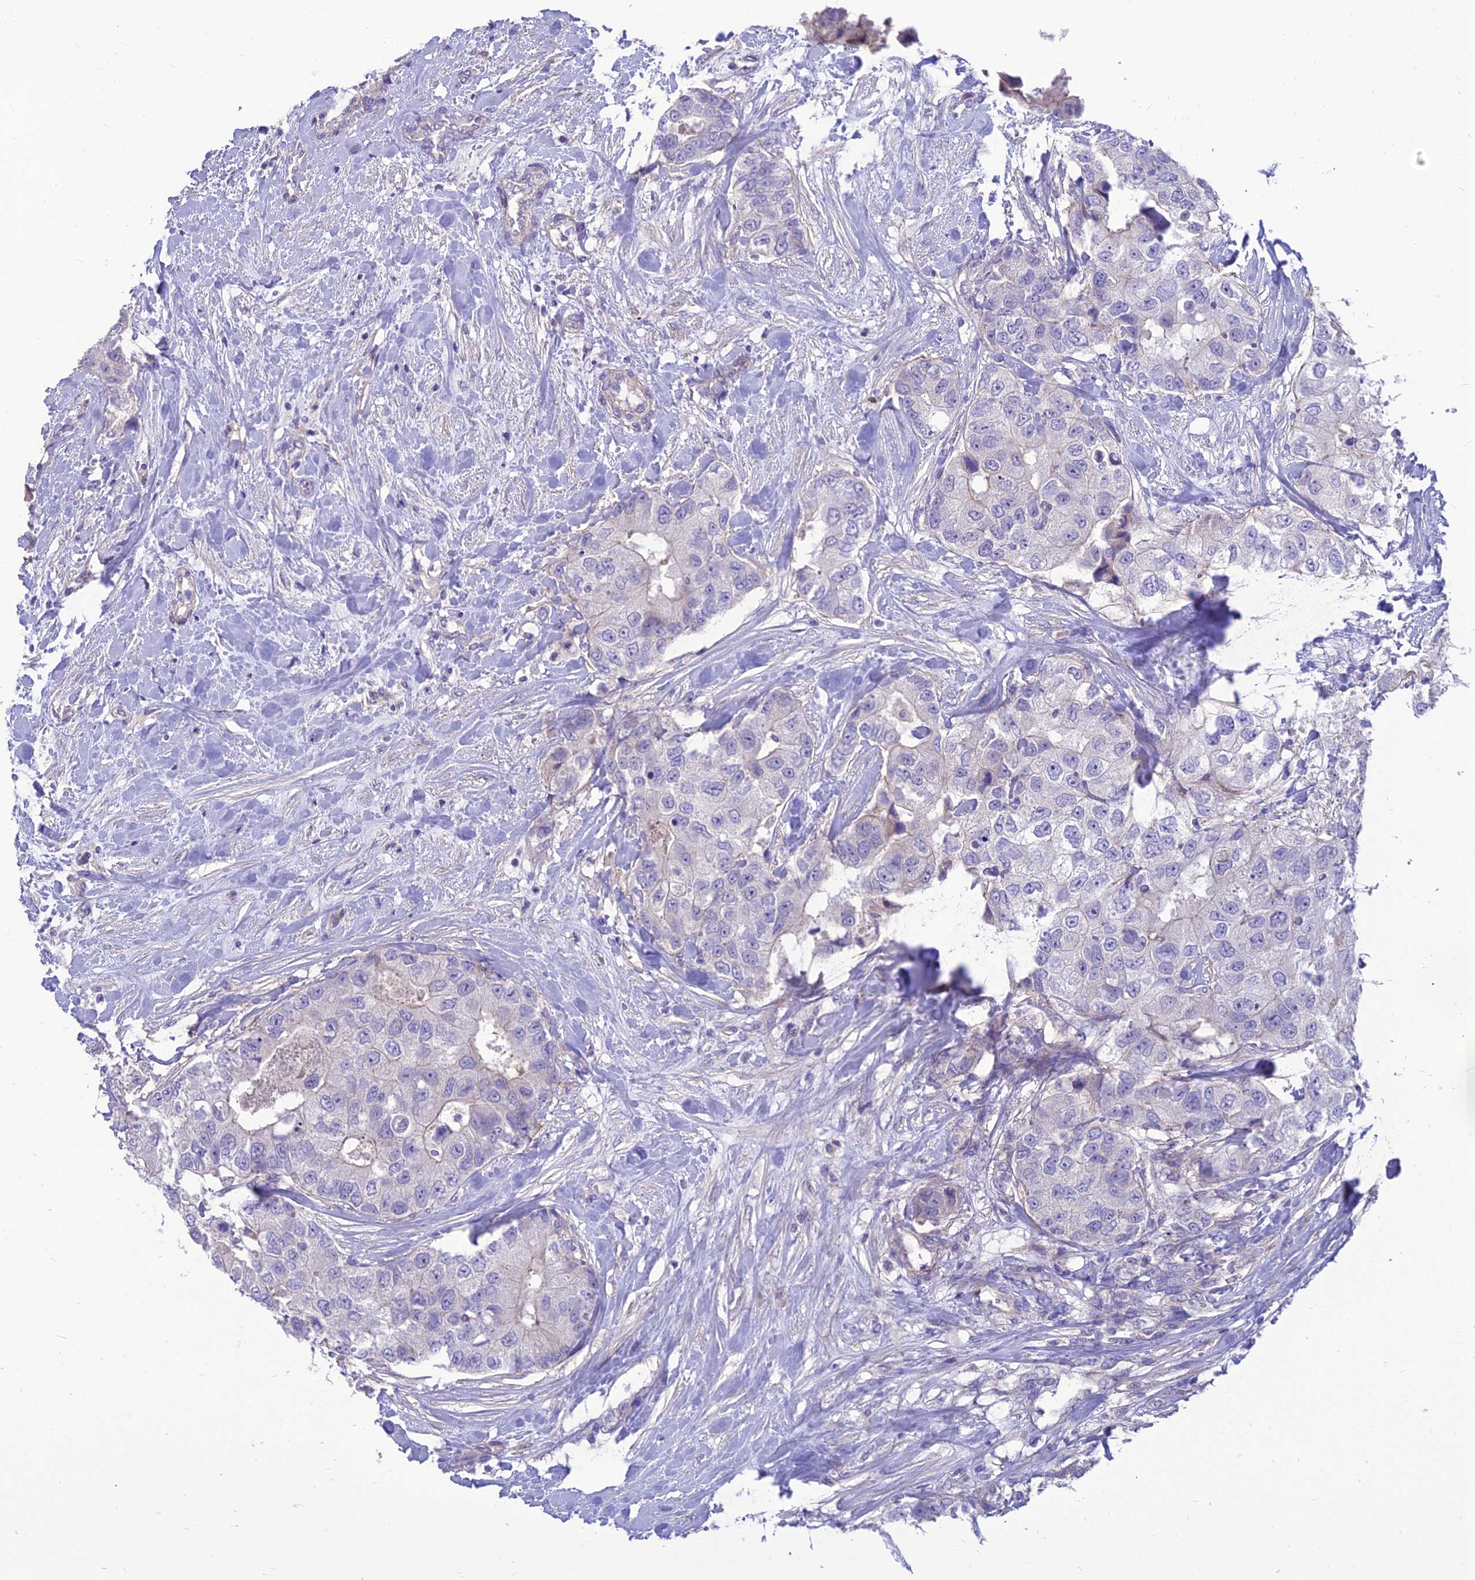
{"staining": {"intensity": "negative", "quantity": "none", "location": "none"}, "tissue": "breast cancer", "cell_type": "Tumor cells", "image_type": "cancer", "snomed": [{"axis": "morphology", "description": "Duct carcinoma"}, {"axis": "topography", "description": "Breast"}], "caption": "Breast cancer (infiltrating ductal carcinoma) was stained to show a protein in brown. There is no significant expression in tumor cells.", "gene": "TEKT3", "patient": {"sex": "female", "age": 62}}